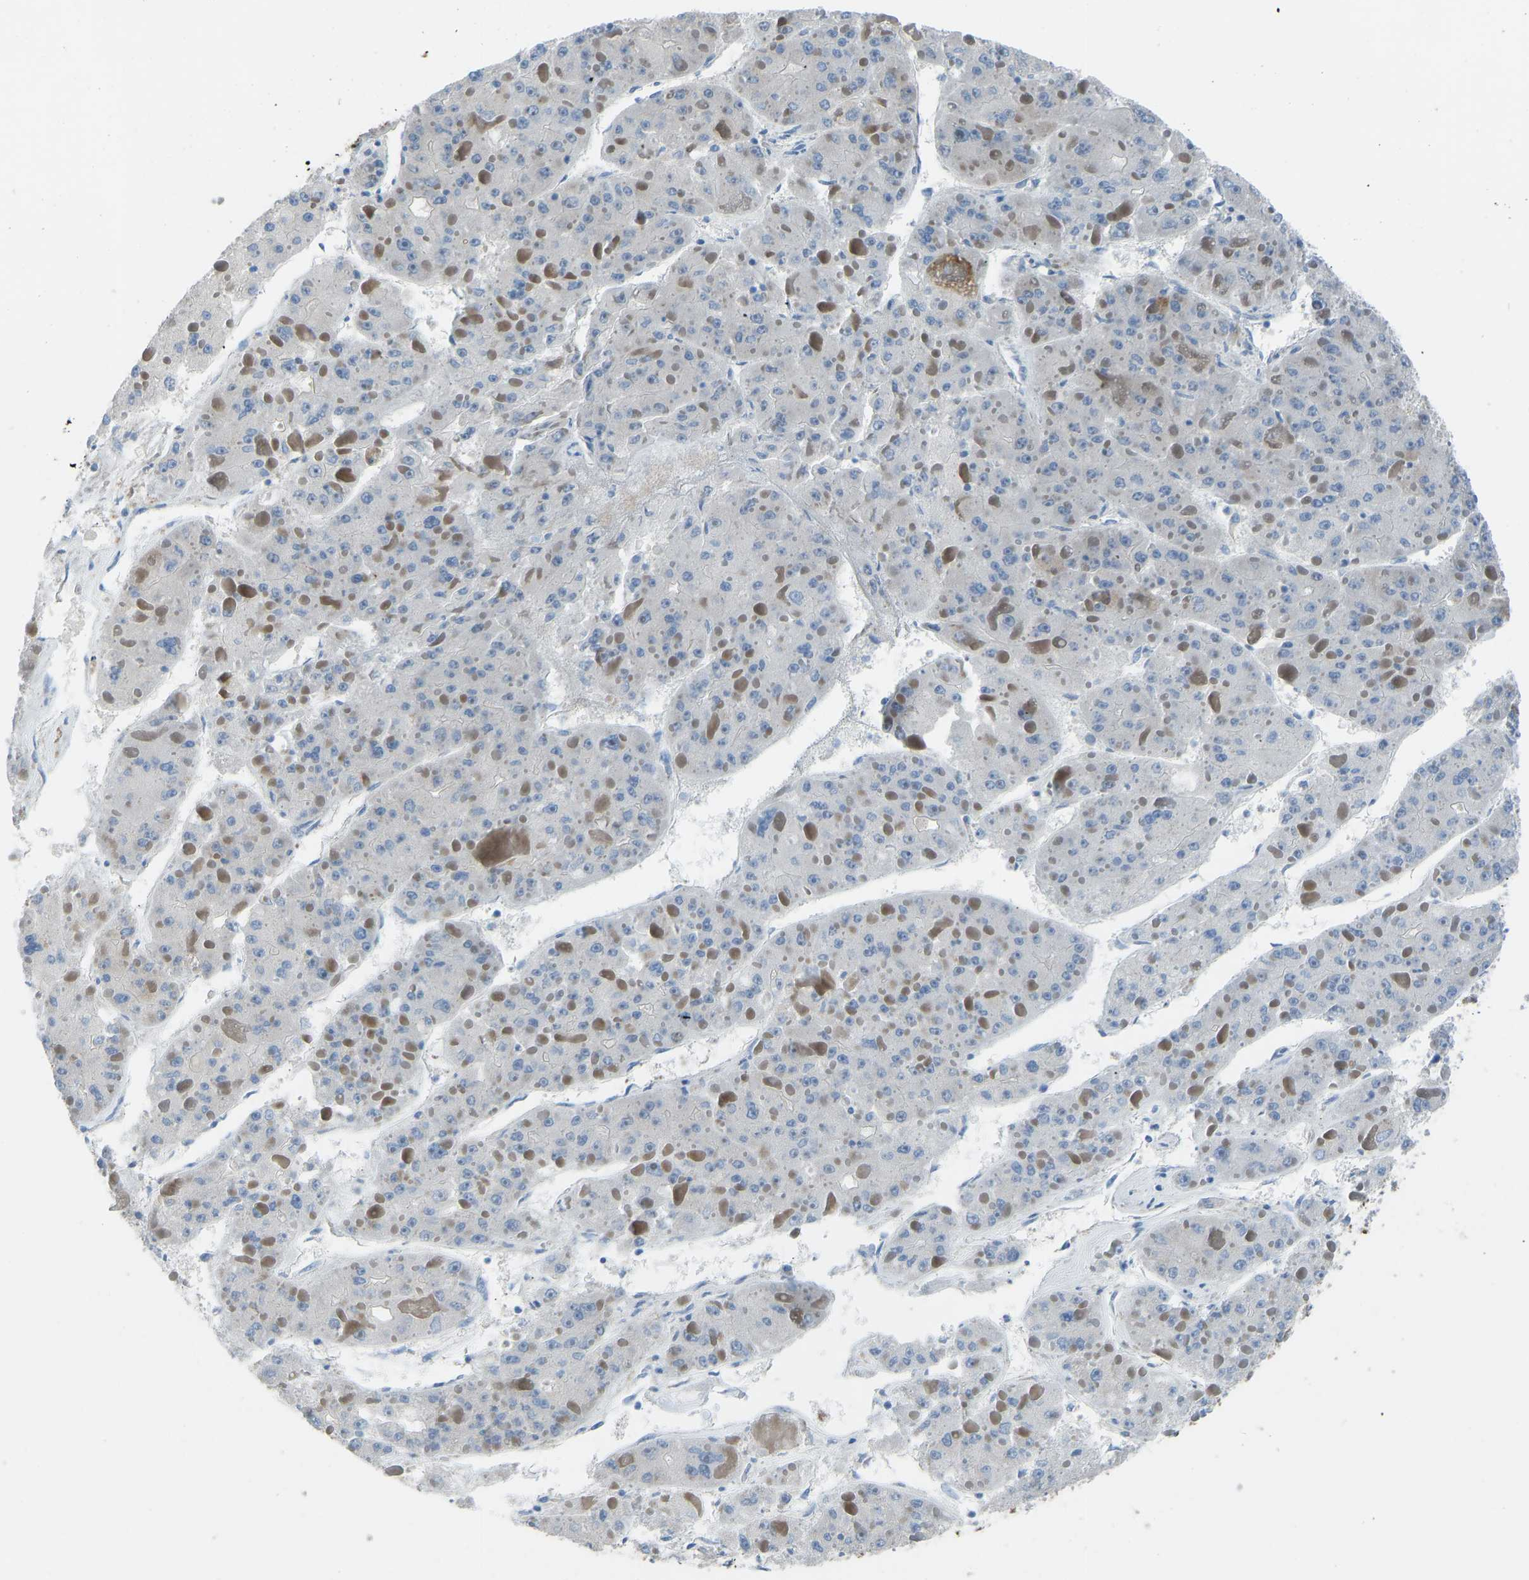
{"staining": {"intensity": "negative", "quantity": "none", "location": "none"}, "tissue": "liver cancer", "cell_type": "Tumor cells", "image_type": "cancer", "snomed": [{"axis": "morphology", "description": "Carcinoma, Hepatocellular, NOS"}, {"axis": "topography", "description": "Liver"}], "caption": "Tumor cells are negative for brown protein staining in liver hepatocellular carcinoma.", "gene": "SMIM20", "patient": {"sex": "female", "age": 73}}